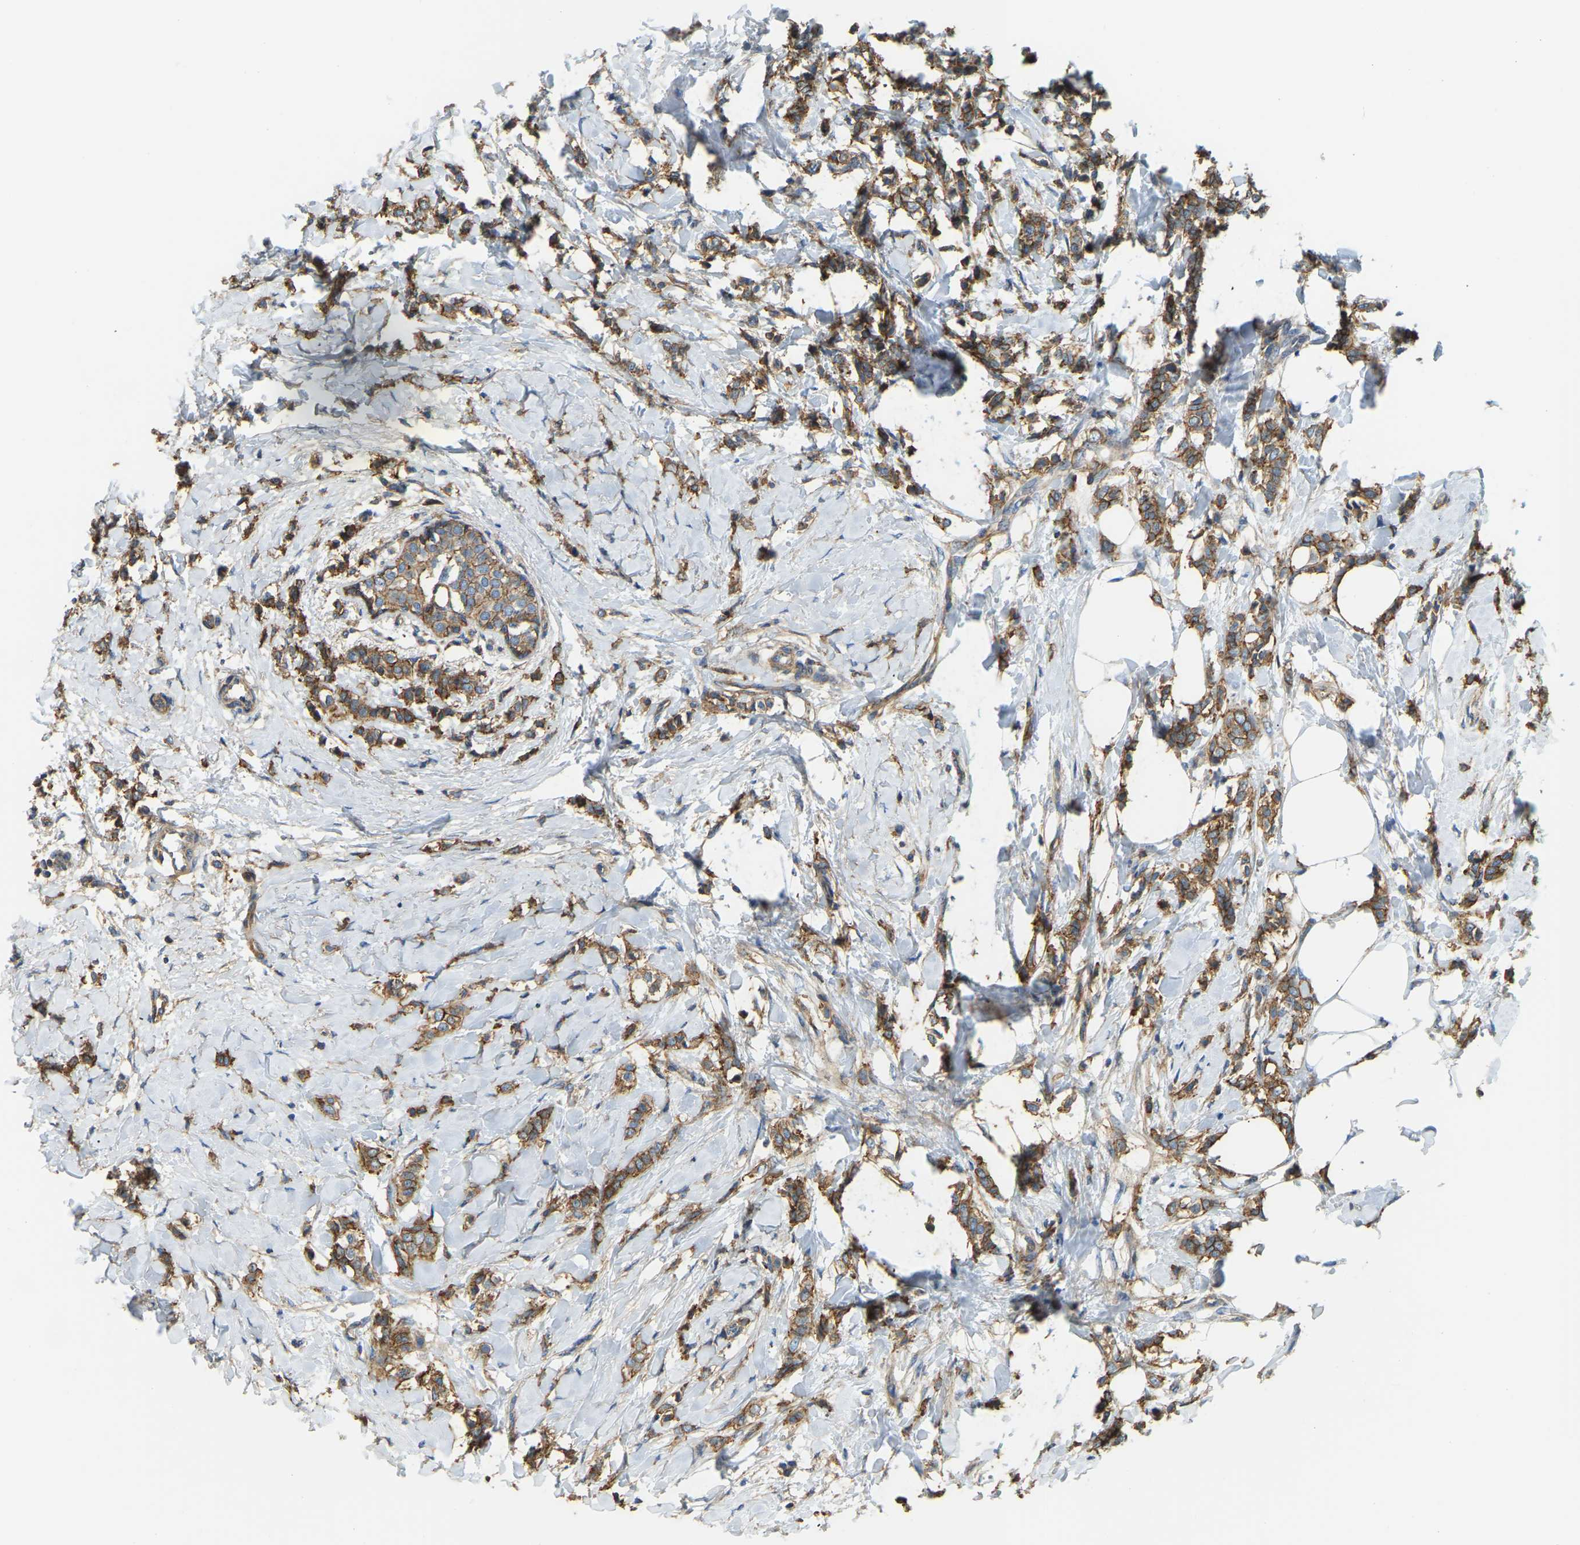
{"staining": {"intensity": "strong", "quantity": ">75%", "location": "cytoplasmic/membranous"}, "tissue": "breast cancer", "cell_type": "Tumor cells", "image_type": "cancer", "snomed": [{"axis": "morphology", "description": "Lobular carcinoma, in situ"}, {"axis": "morphology", "description": "Lobular carcinoma"}, {"axis": "topography", "description": "Breast"}], "caption": "An image of breast cancer (lobular carcinoma in situ) stained for a protein exhibits strong cytoplasmic/membranous brown staining in tumor cells. (Stains: DAB in brown, nuclei in blue, Microscopy: brightfield microscopy at high magnification).", "gene": "AHNAK", "patient": {"sex": "female", "age": 41}}